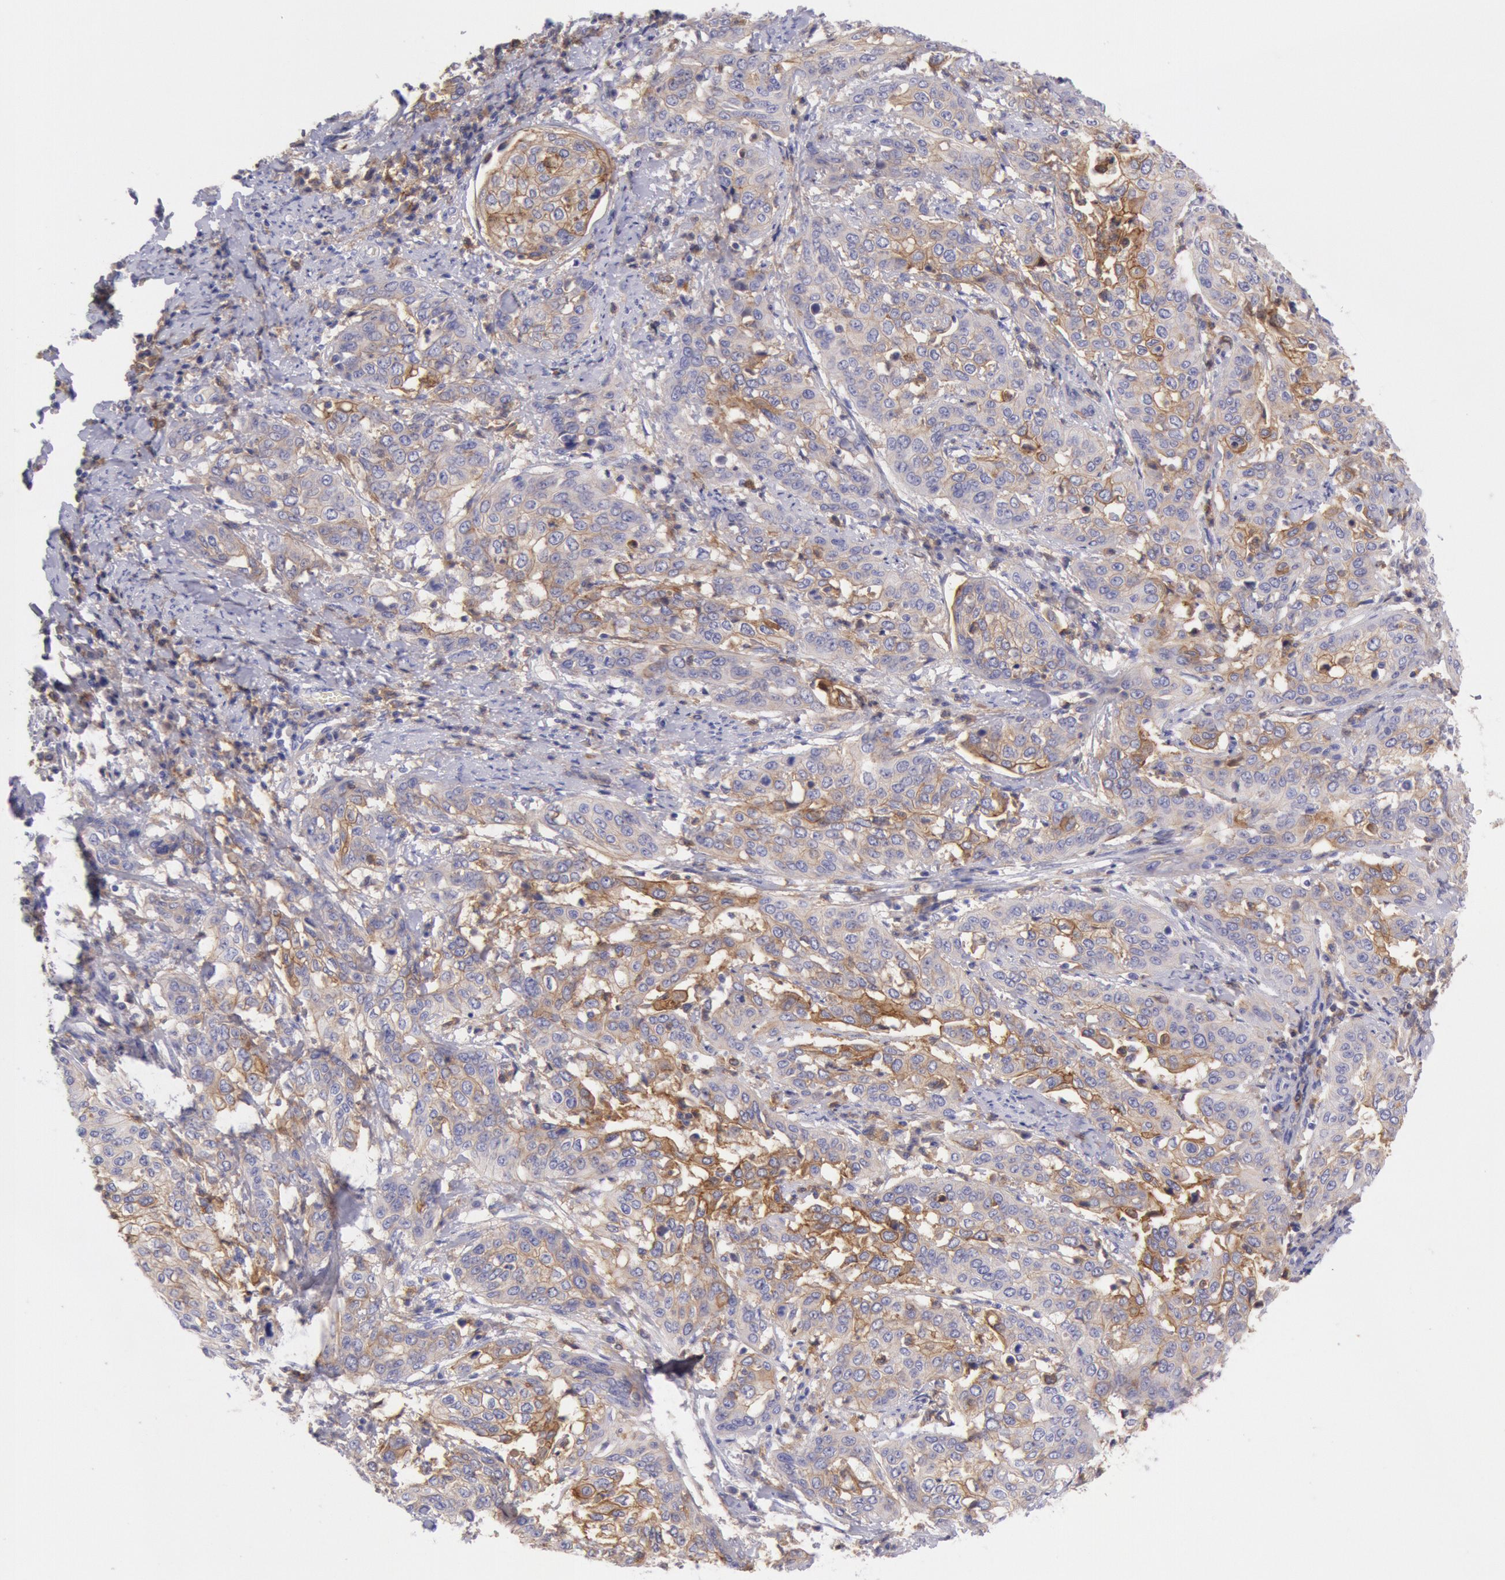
{"staining": {"intensity": "weak", "quantity": "25%-75%", "location": "cytoplasmic/membranous"}, "tissue": "cervical cancer", "cell_type": "Tumor cells", "image_type": "cancer", "snomed": [{"axis": "morphology", "description": "Squamous cell carcinoma, NOS"}, {"axis": "topography", "description": "Cervix"}], "caption": "Approximately 25%-75% of tumor cells in human squamous cell carcinoma (cervical) show weak cytoplasmic/membranous protein positivity as visualized by brown immunohistochemical staining.", "gene": "LYN", "patient": {"sex": "female", "age": 41}}